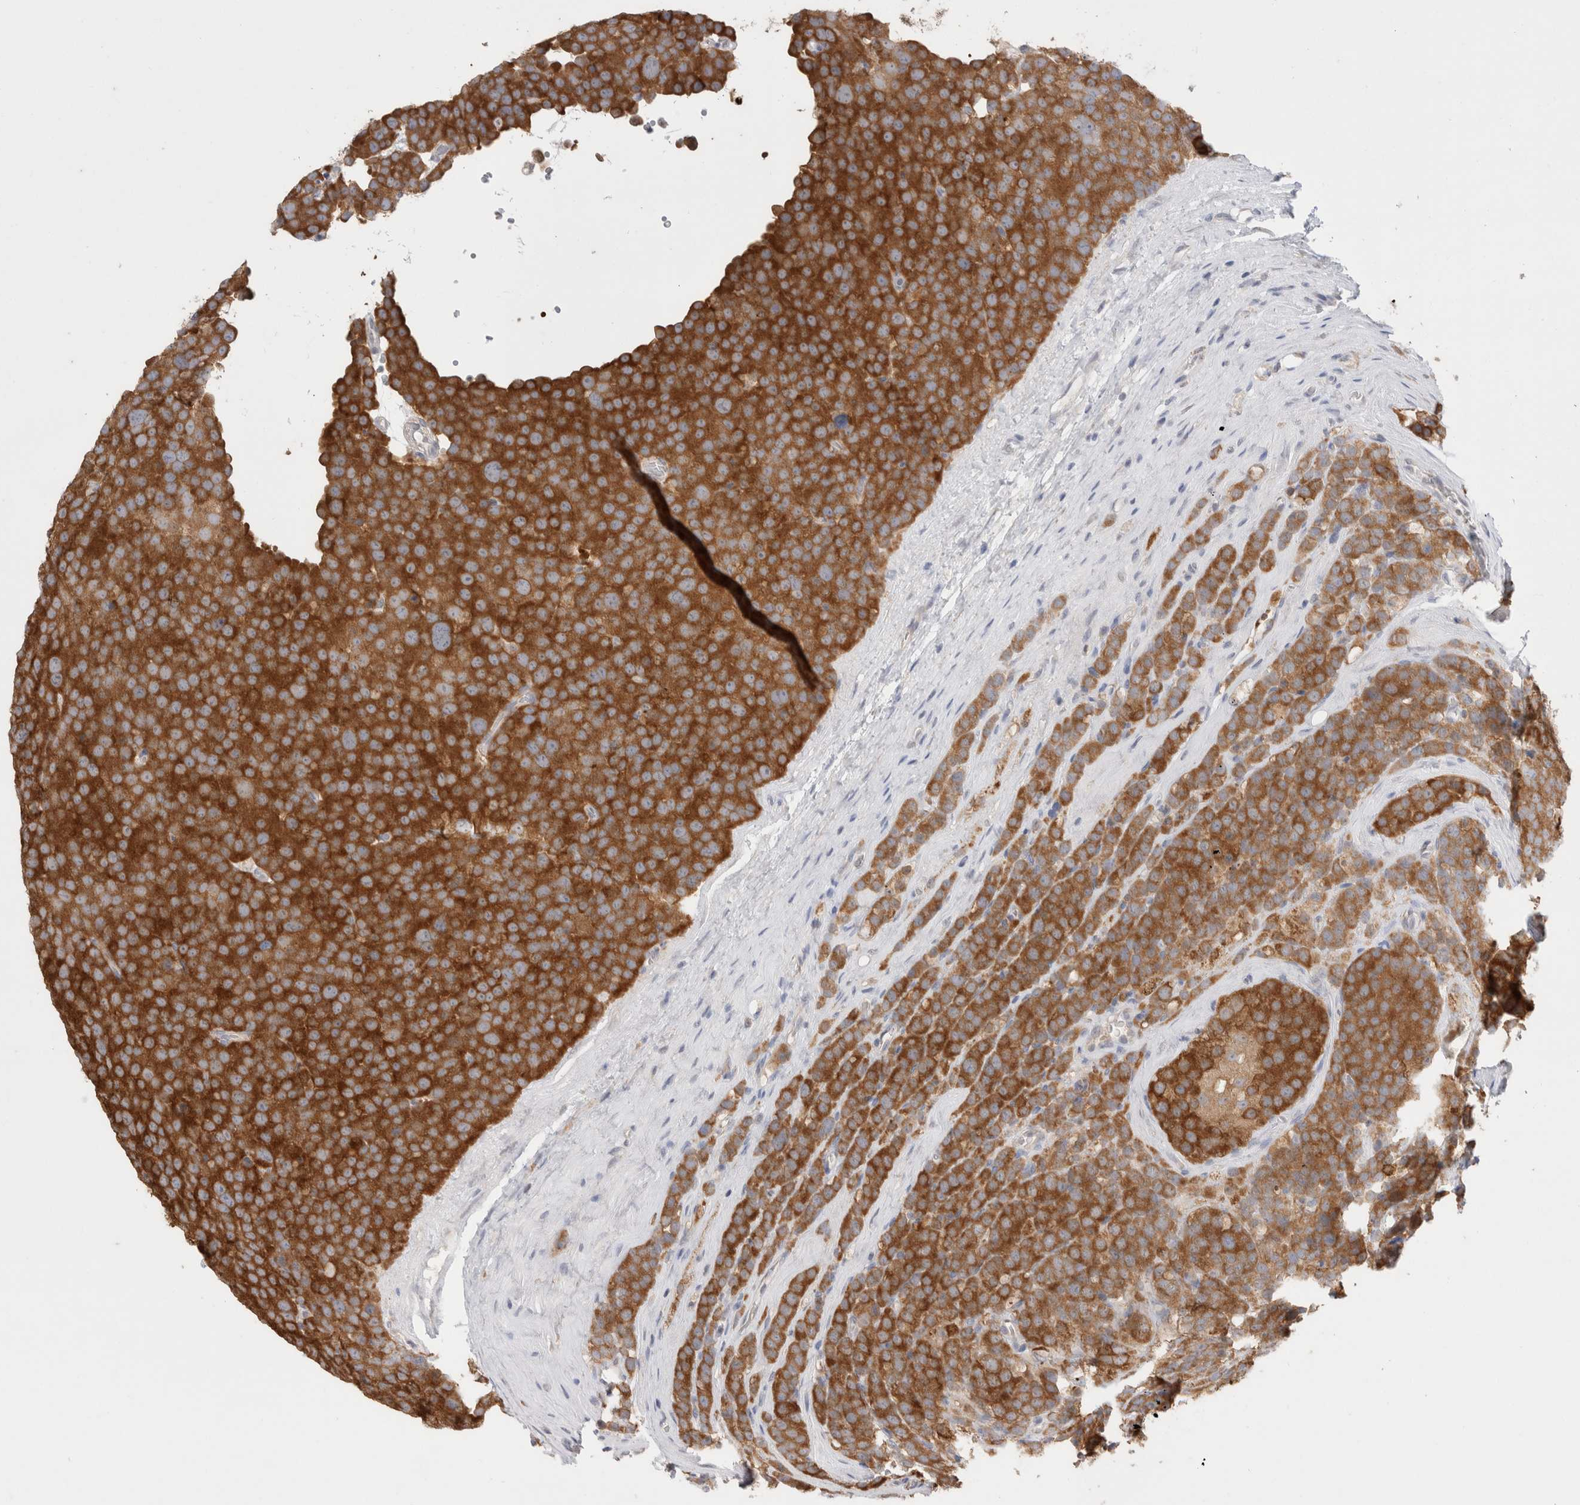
{"staining": {"intensity": "strong", "quantity": ">75%", "location": "cytoplasmic/membranous"}, "tissue": "testis cancer", "cell_type": "Tumor cells", "image_type": "cancer", "snomed": [{"axis": "morphology", "description": "Seminoma, NOS"}, {"axis": "topography", "description": "Testis"}], "caption": "Human testis cancer stained for a protein (brown) reveals strong cytoplasmic/membranous positive staining in about >75% of tumor cells.", "gene": "NDOR1", "patient": {"sex": "male", "age": 71}}